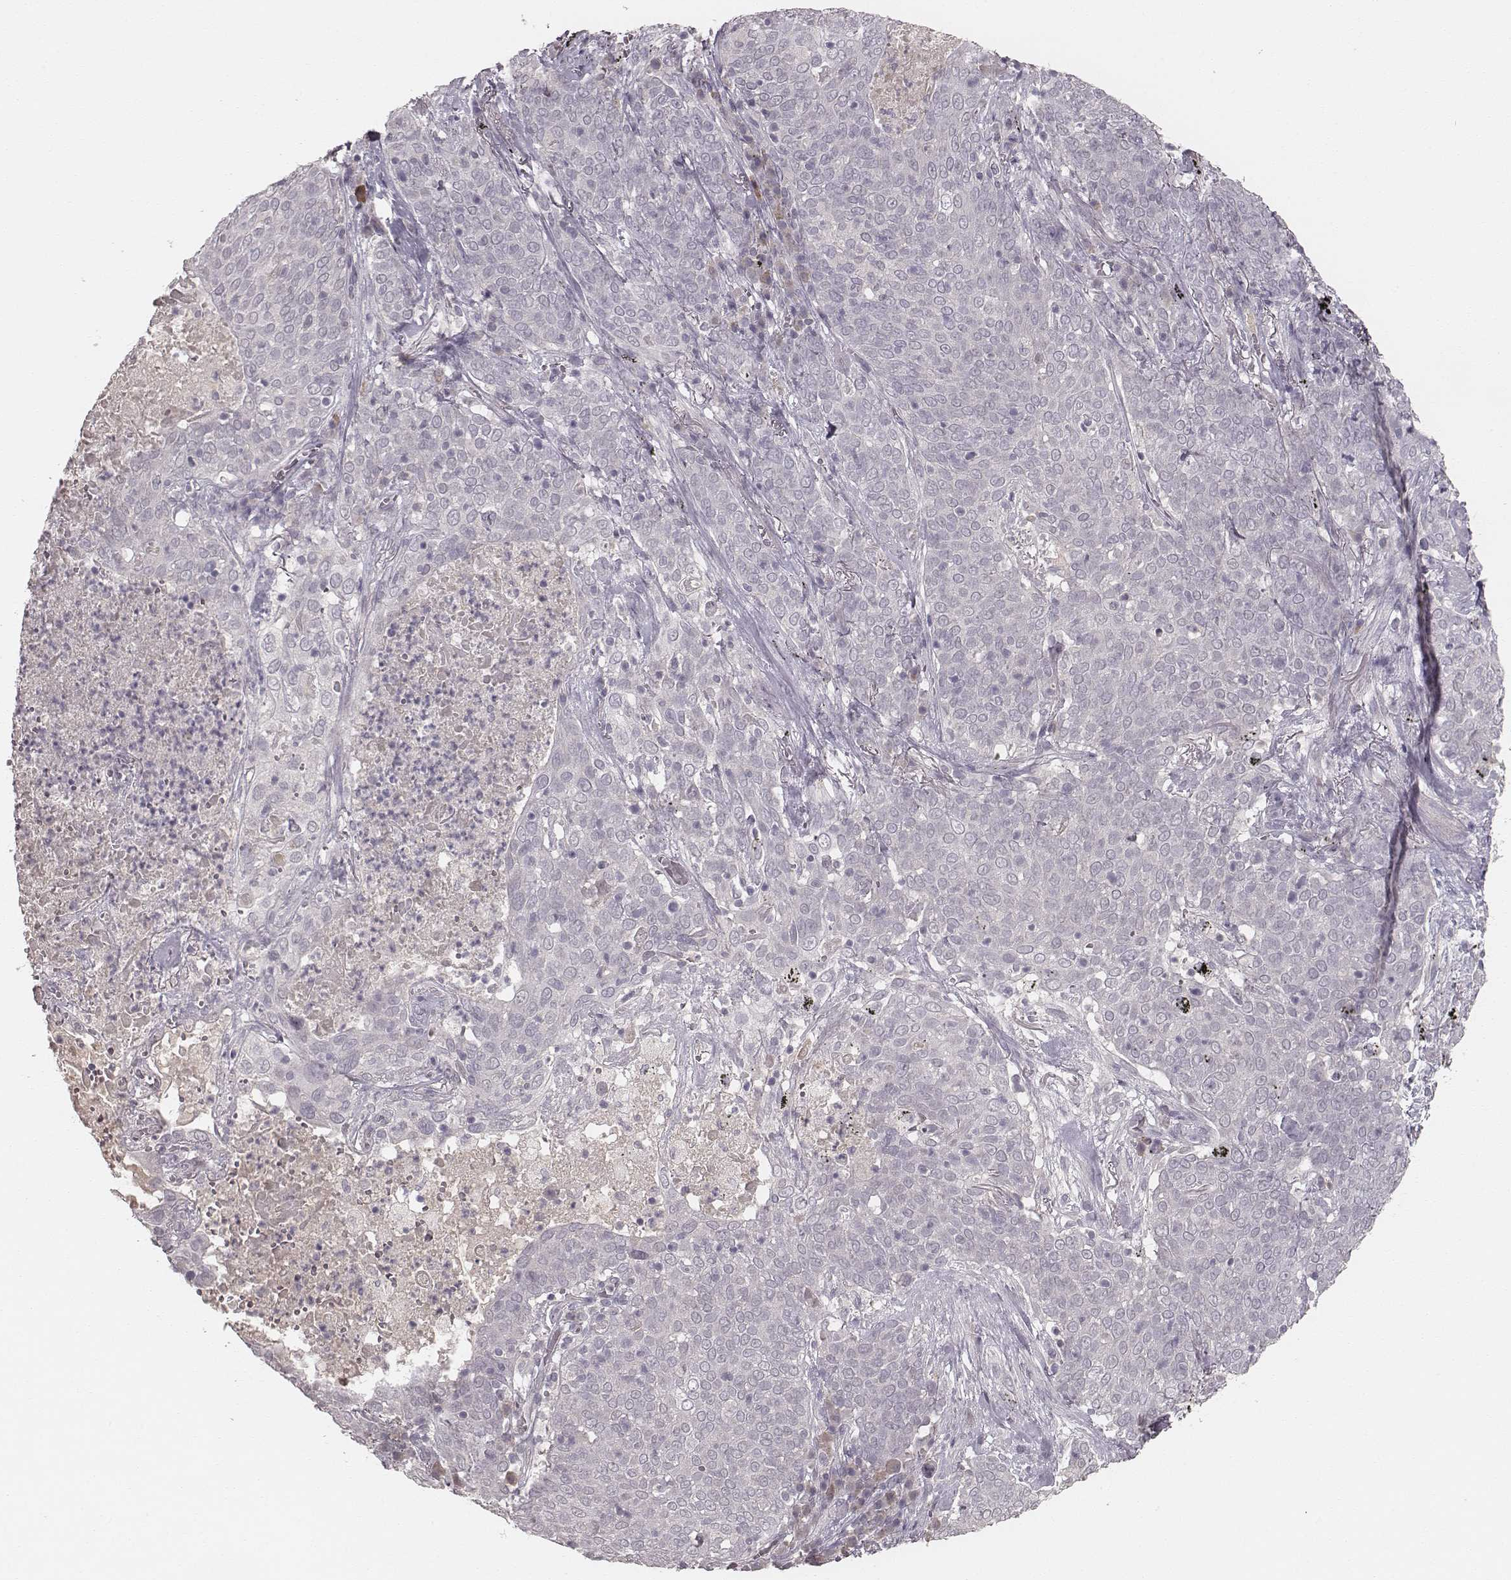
{"staining": {"intensity": "negative", "quantity": "none", "location": "none"}, "tissue": "lung cancer", "cell_type": "Tumor cells", "image_type": "cancer", "snomed": [{"axis": "morphology", "description": "Squamous cell carcinoma, NOS"}, {"axis": "topography", "description": "Lung"}], "caption": "This is an immunohistochemistry histopathology image of lung cancer (squamous cell carcinoma). There is no staining in tumor cells.", "gene": "LY6K", "patient": {"sex": "male", "age": 82}}